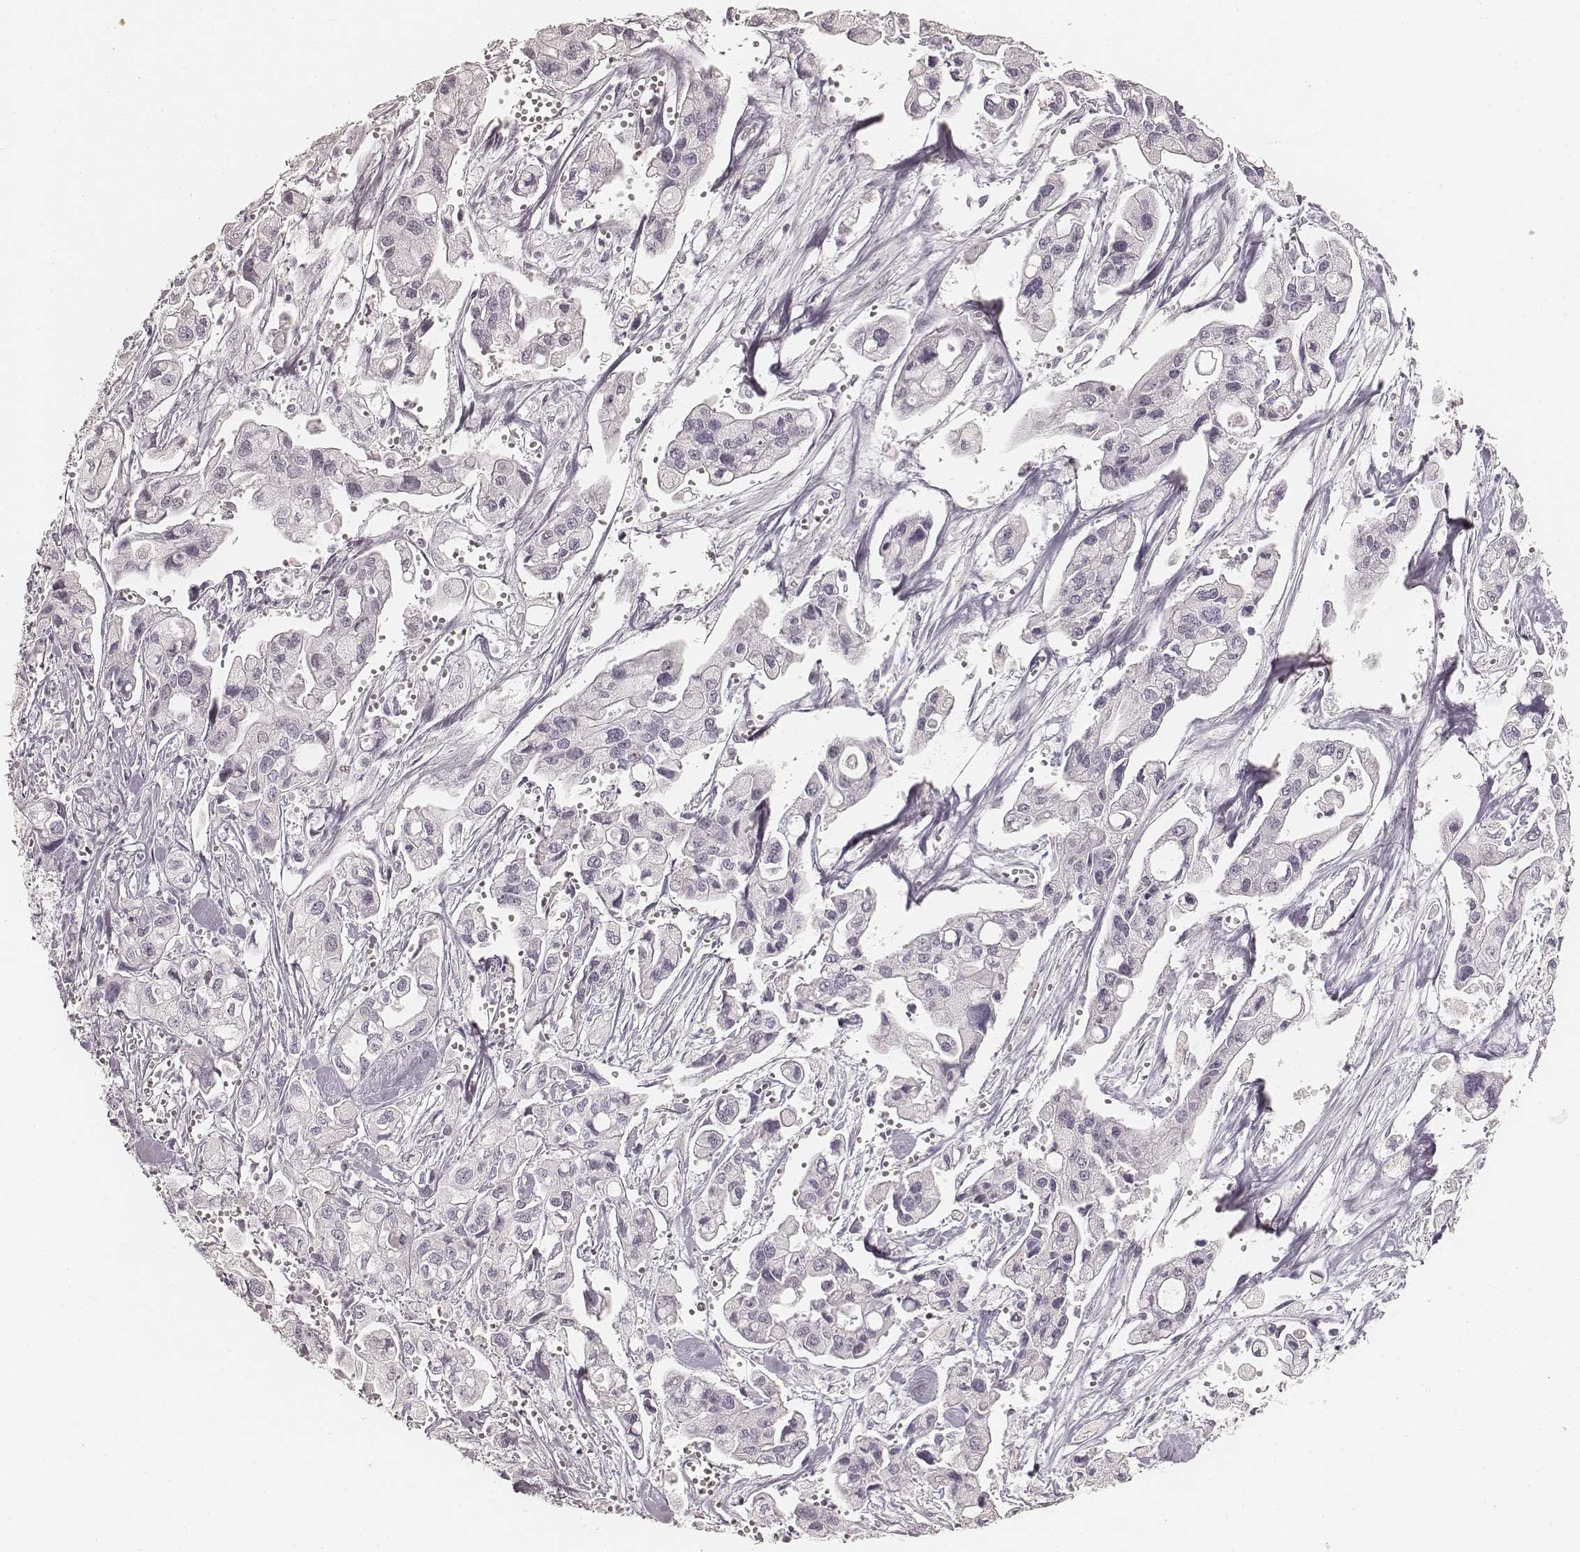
{"staining": {"intensity": "negative", "quantity": "none", "location": "none"}, "tissue": "pancreatic cancer", "cell_type": "Tumor cells", "image_type": "cancer", "snomed": [{"axis": "morphology", "description": "Adenocarcinoma, NOS"}, {"axis": "topography", "description": "Pancreas"}], "caption": "Immunohistochemical staining of adenocarcinoma (pancreatic) demonstrates no significant staining in tumor cells. (DAB immunohistochemistry (IHC), high magnification).", "gene": "TEX37", "patient": {"sex": "male", "age": 70}}